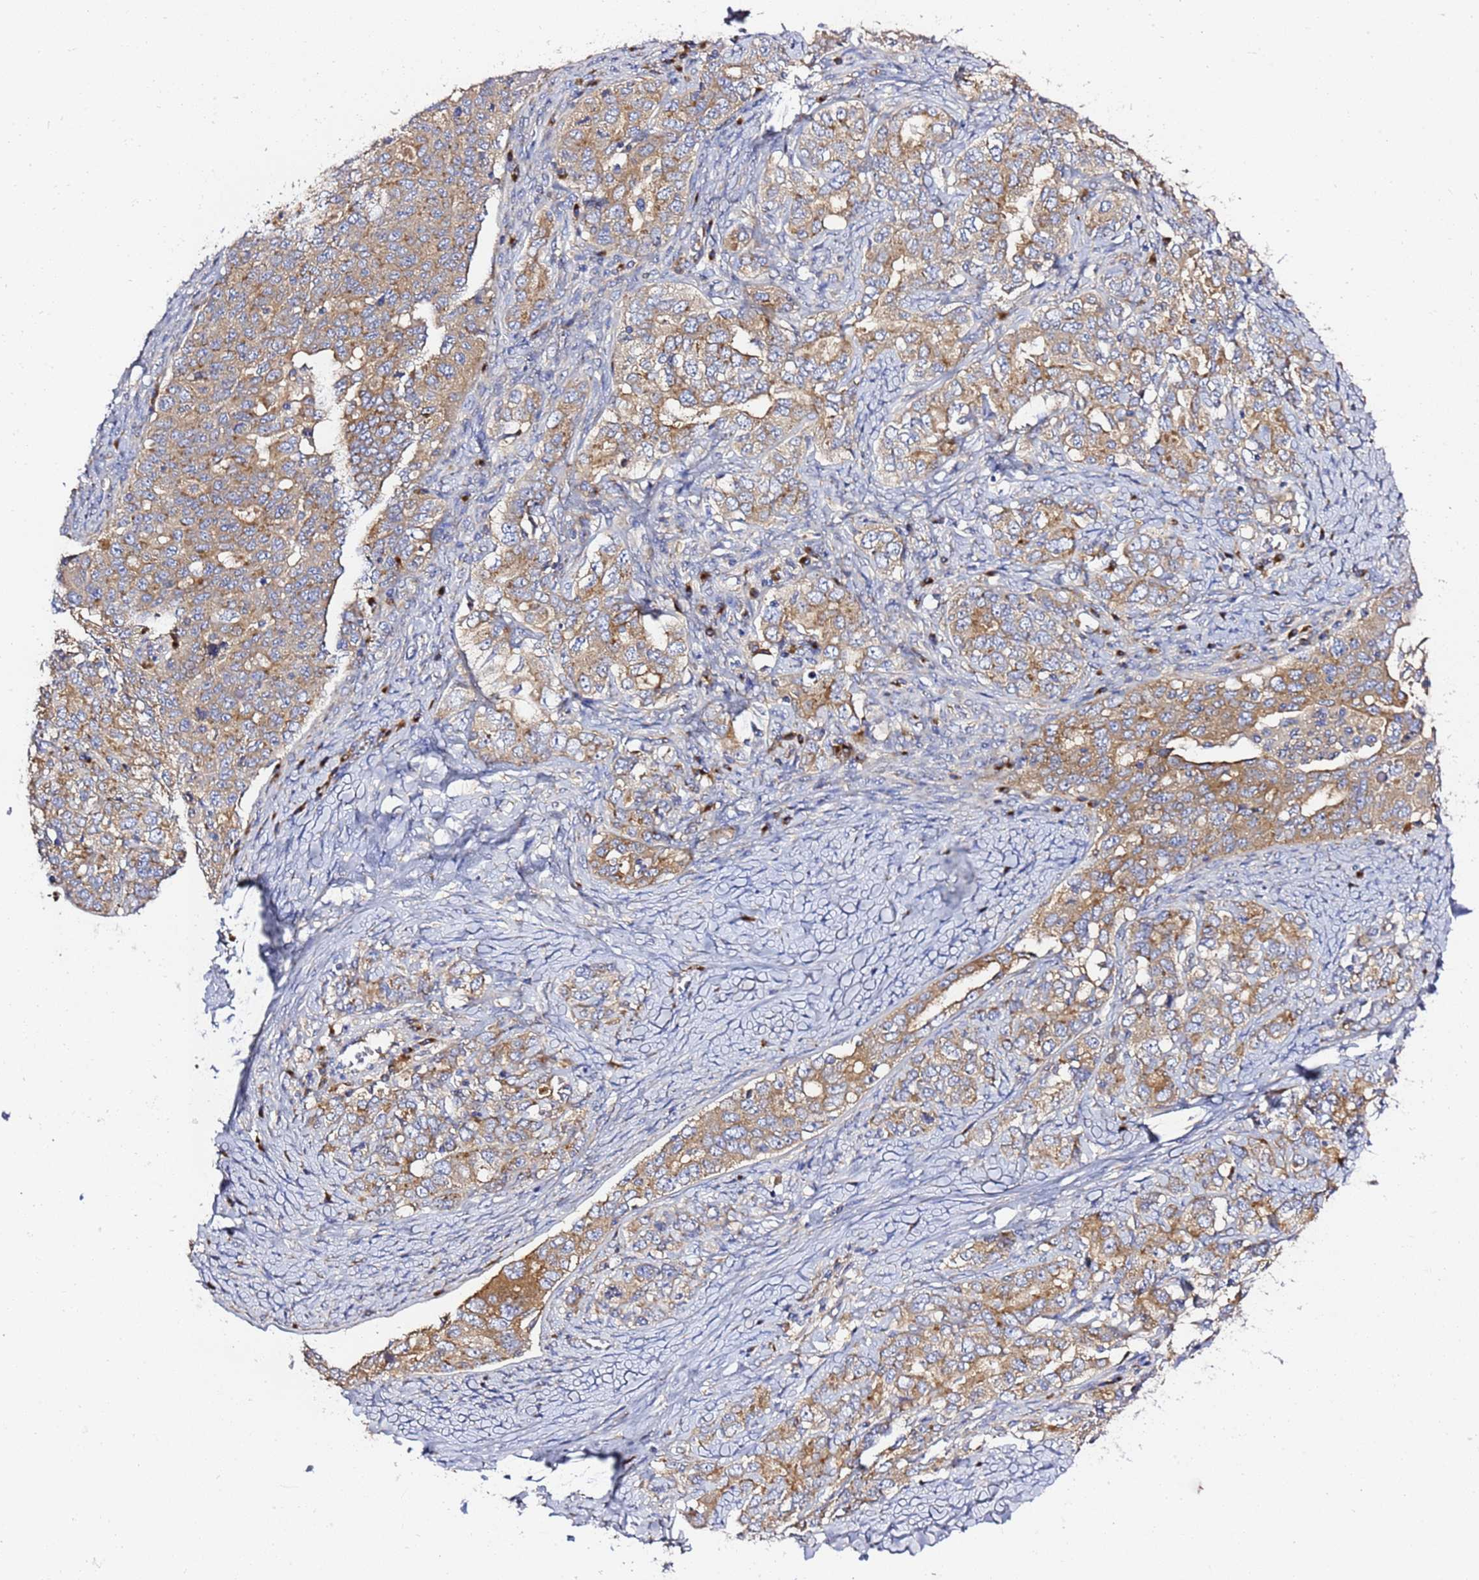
{"staining": {"intensity": "moderate", "quantity": ">75%", "location": "cytoplasmic/membranous"}, "tissue": "ovarian cancer", "cell_type": "Tumor cells", "image_type": "cancer", "snomed": [{"axis": "morphology", "description": "Carcinoma, endometroid"}, {"axis": "topography", "description": "Ovary"}], "caption": "Tumor cells exhibit medium levels of moderate cytoplasmic/membranous expression in approximately >75% of cells in endometroid carcinoma (ovarian).", "gene": "ANAPC1", "patient": {"sex": "female", "age": 62}}